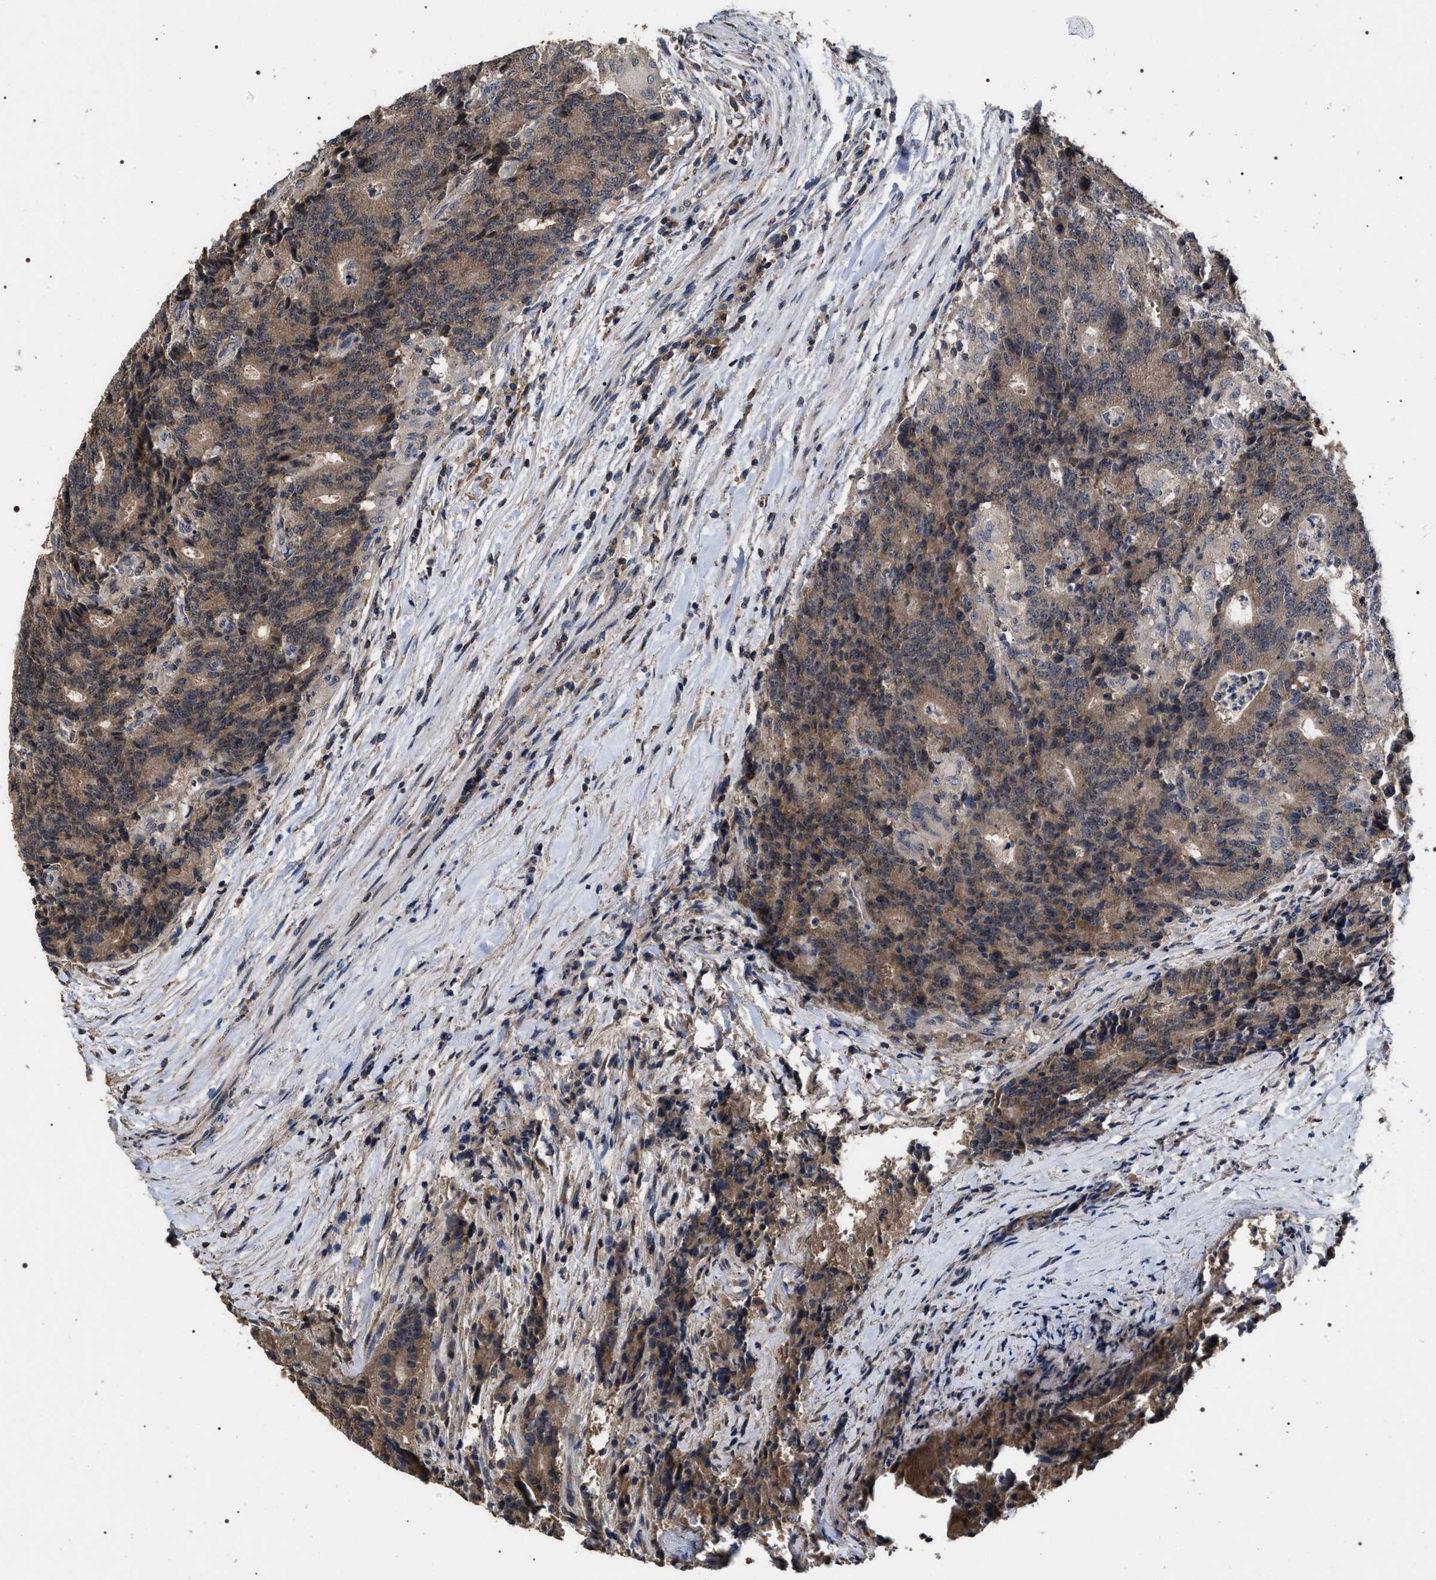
{"staining": {"intensity": "moderate", "quantity": ">75%", "location": "cytoplasmic/membranous"}, "tissue": "colorectal cancer", "cell_type": "Tumor cells", "image_type": "cancer", "snomed": [{"axis": "morphology", "description": "Normal tissue, NOS"}, {"axis": "morphology", "description": "Adenocarcinoma, NOS"}, {"axis": "topography", "description": "Colon"}], "caption": "Colorectal adenocarcinoma stained with DAB (3,3'-diaminobenzidine) IHC displays medium levels of moderate cytoplasmic/membranous expression in about >75% of tumor cells.", "gene": "UPF3A", "patient": {"sex": "female", "age": 75}}